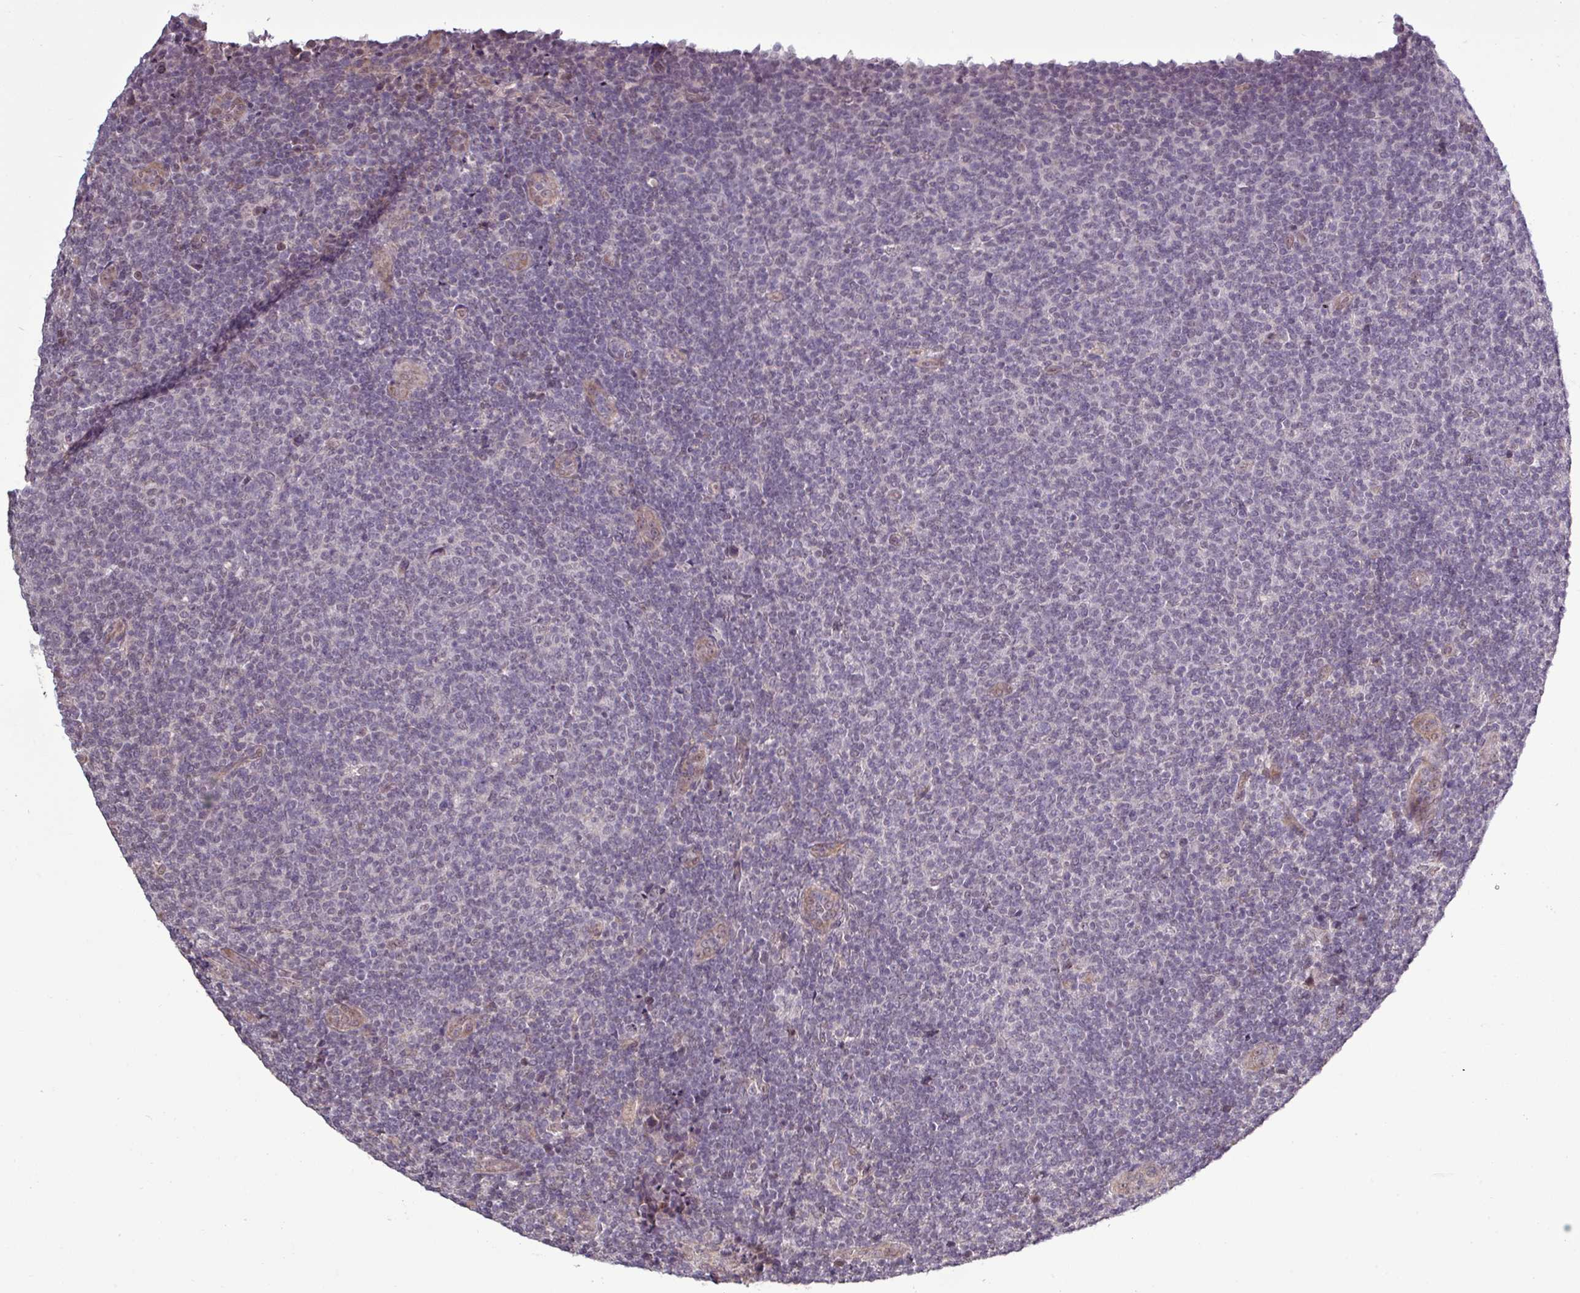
{"staining": {"intensity": "negative", "quantity": "none", "location": "none"}, "tissue": "lymphoma", "cell_type": "Tumor cells", "image_type": "cancer", "snomed": [{"axis": "morphology", "description": "Malignant lymphoma, non-Hodgkin's type, Low grade"}, {"axis": "topography", "description": "Lymph node"}], "caption": "Malignant lymphoma, non-Hodgkin's type (low-grade) stained for a protein using immunohistochemistry demonstrates no positivity tumor cells.", "gene": "GPT2", "patient": {"sex": "male", "age": 66}}